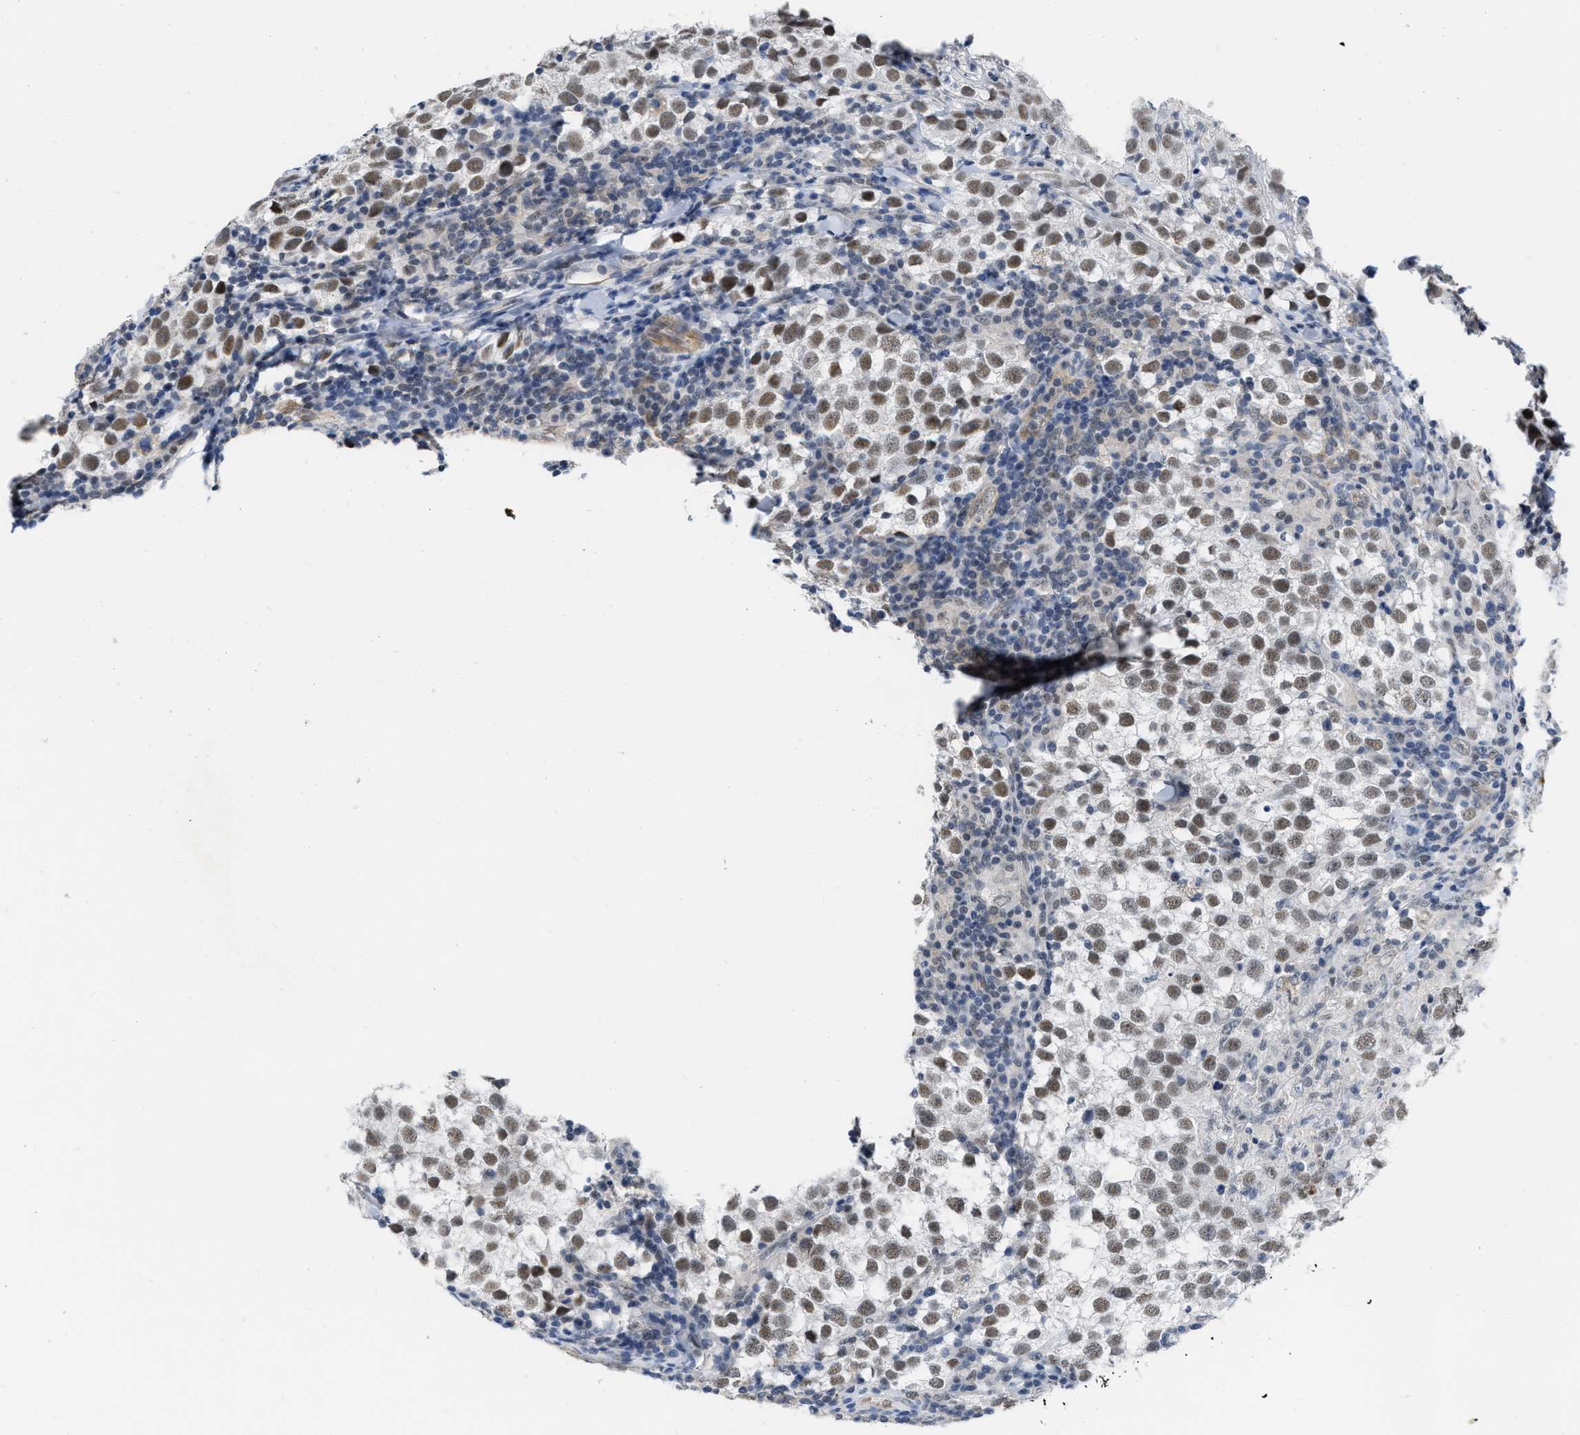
{"staining": {"intensity": "moderate", "quantity": ">75%", "location": "nuclear"}, "tissue": "testis cancer", "cell_type": "Tumor cells", "image_type": "cancer", "snomed": [{"axis": "morphology", "description": "Seminoma, NOS"}, {"axis": "morphology", "description": "Carcinoma, Embryonal, NOS"}, {"axis": "topography", "description": "Testis"}], "caption": "Protein expression analysis of testis seminoma displays moderate nuclear expression in about >75% of tumor cells. Nuclei are stained in blue.", "gene": "NAPEPLD", "patient": {"sex": "male", "age": 36}}